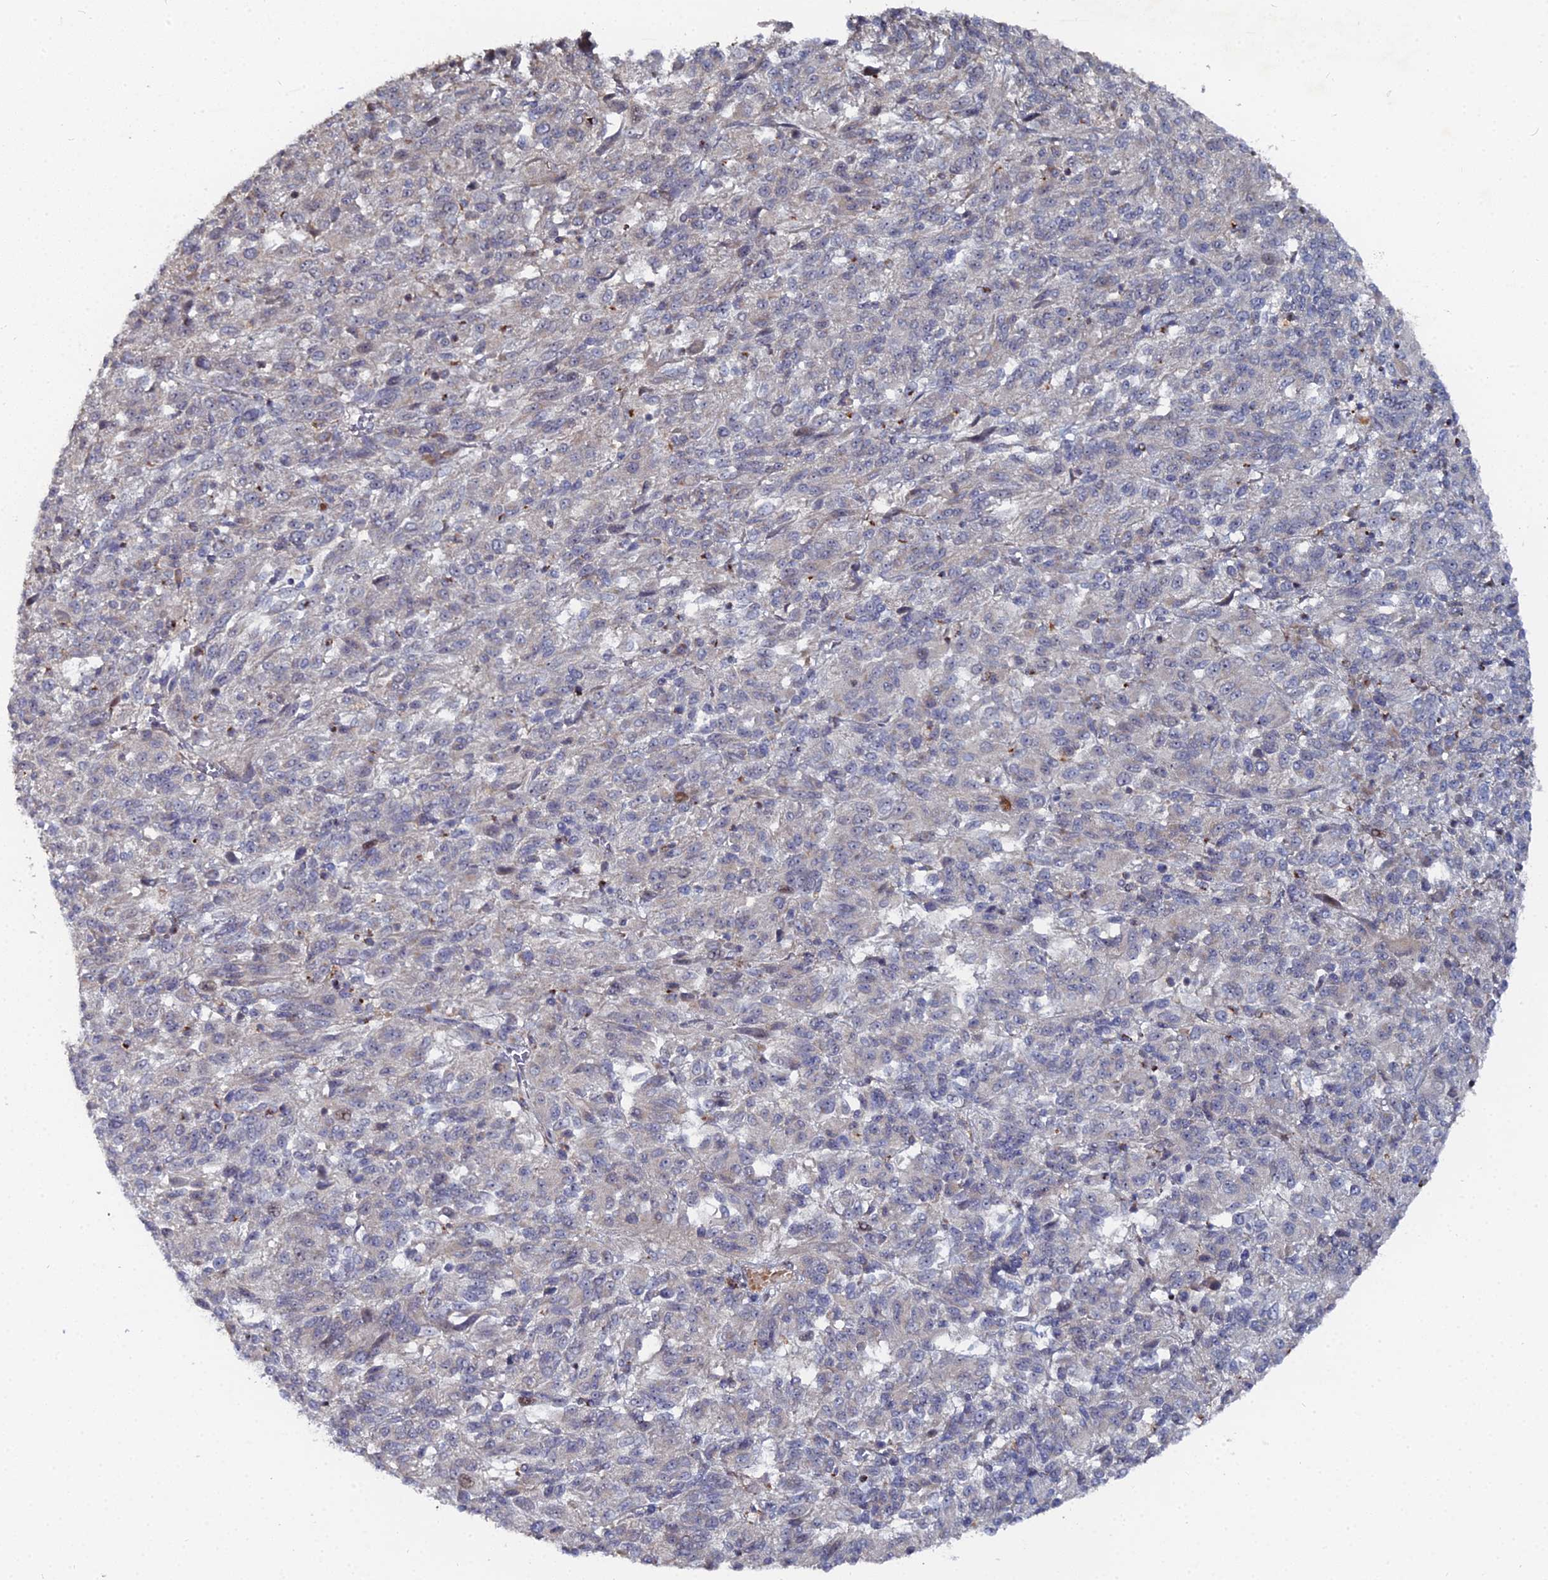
{"staining": {"intensity": "negative", "quantity": "none", "location": "none"}, "tissue": "melanoma", "cell_type": "Tumor cells", "image_type": "cancer", "snomed": [{"axis": "morphology", "description": "Malignant melanoma, Metastatic site"}, {"axis": "topography", "description": "Lung"}], "caption": "A high-resolution photomicrograph shows immunohistochemistry staining of melanoma, which demonstrates no significant expression in tumor cells. (Brightfield microscopy of DAB (3,3'-diaminobenzidine) immunohistochemistry (IHC) at high magnification).", "gene": "SGMS1", "patient": {"sex": "male", "age": 64}}